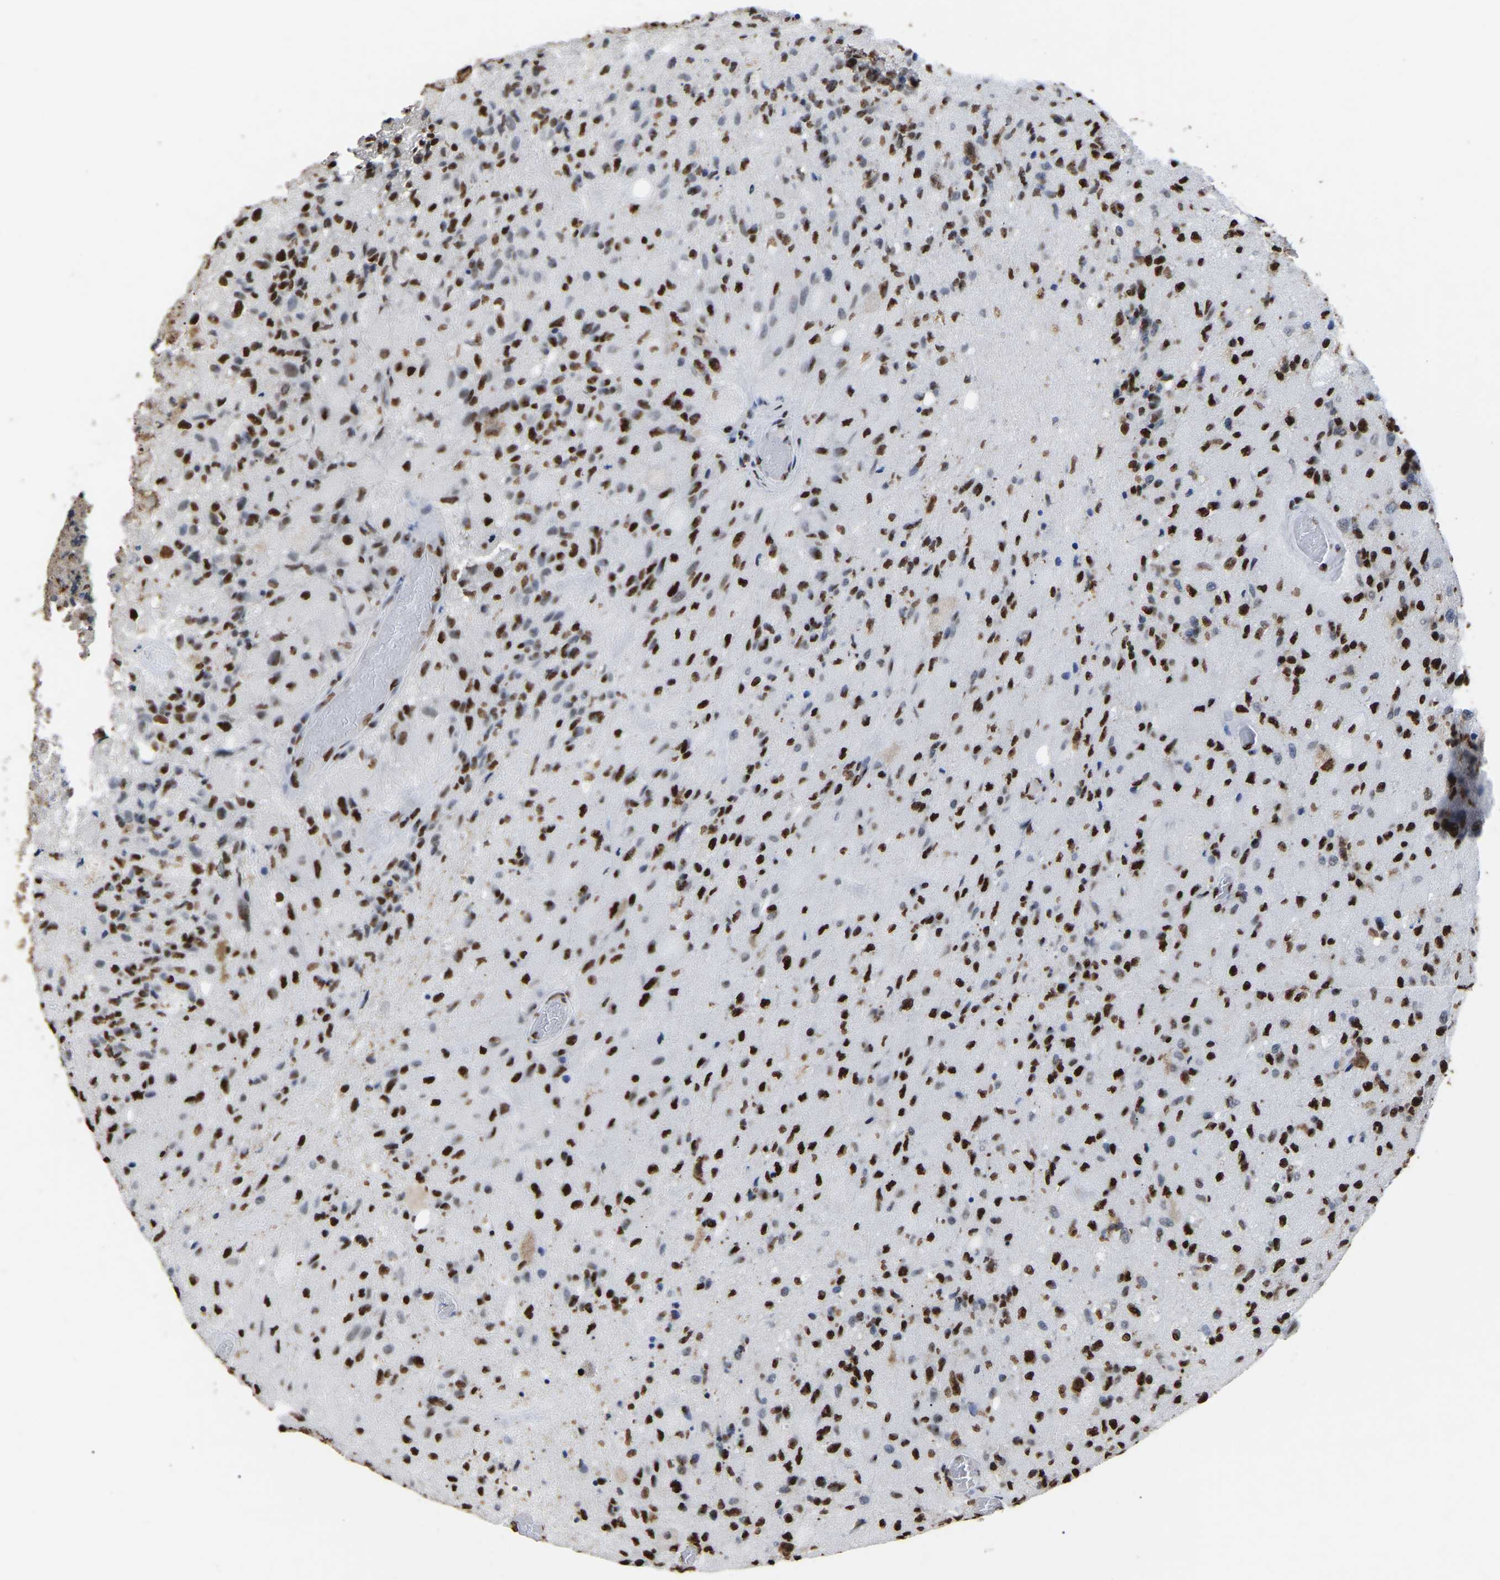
{"staining": {"intensity": "strong", "quantity": ">75%", "location": "nuclear"}, "tissue": "glioma", "cell_type": "Tumor cells", "image_type": "cancer", "snomed": [{"axis": "morphology", "description": "Normal tissue, NOS"}, {"axis": "morphology", "description": "Glioma, malignant, High grade"}, {"axis": "topography", "description": "Cerebral cortex"}], "caption": "High-power microscopy captured an immunohistochemistry (IHC) histopathology image of malignant glioma (high-grade), revealing strong nuclear expression in approximately >75% of tumor cells.", "gene": "RBL2", "patient": {"sex": "male", "age": 77}}